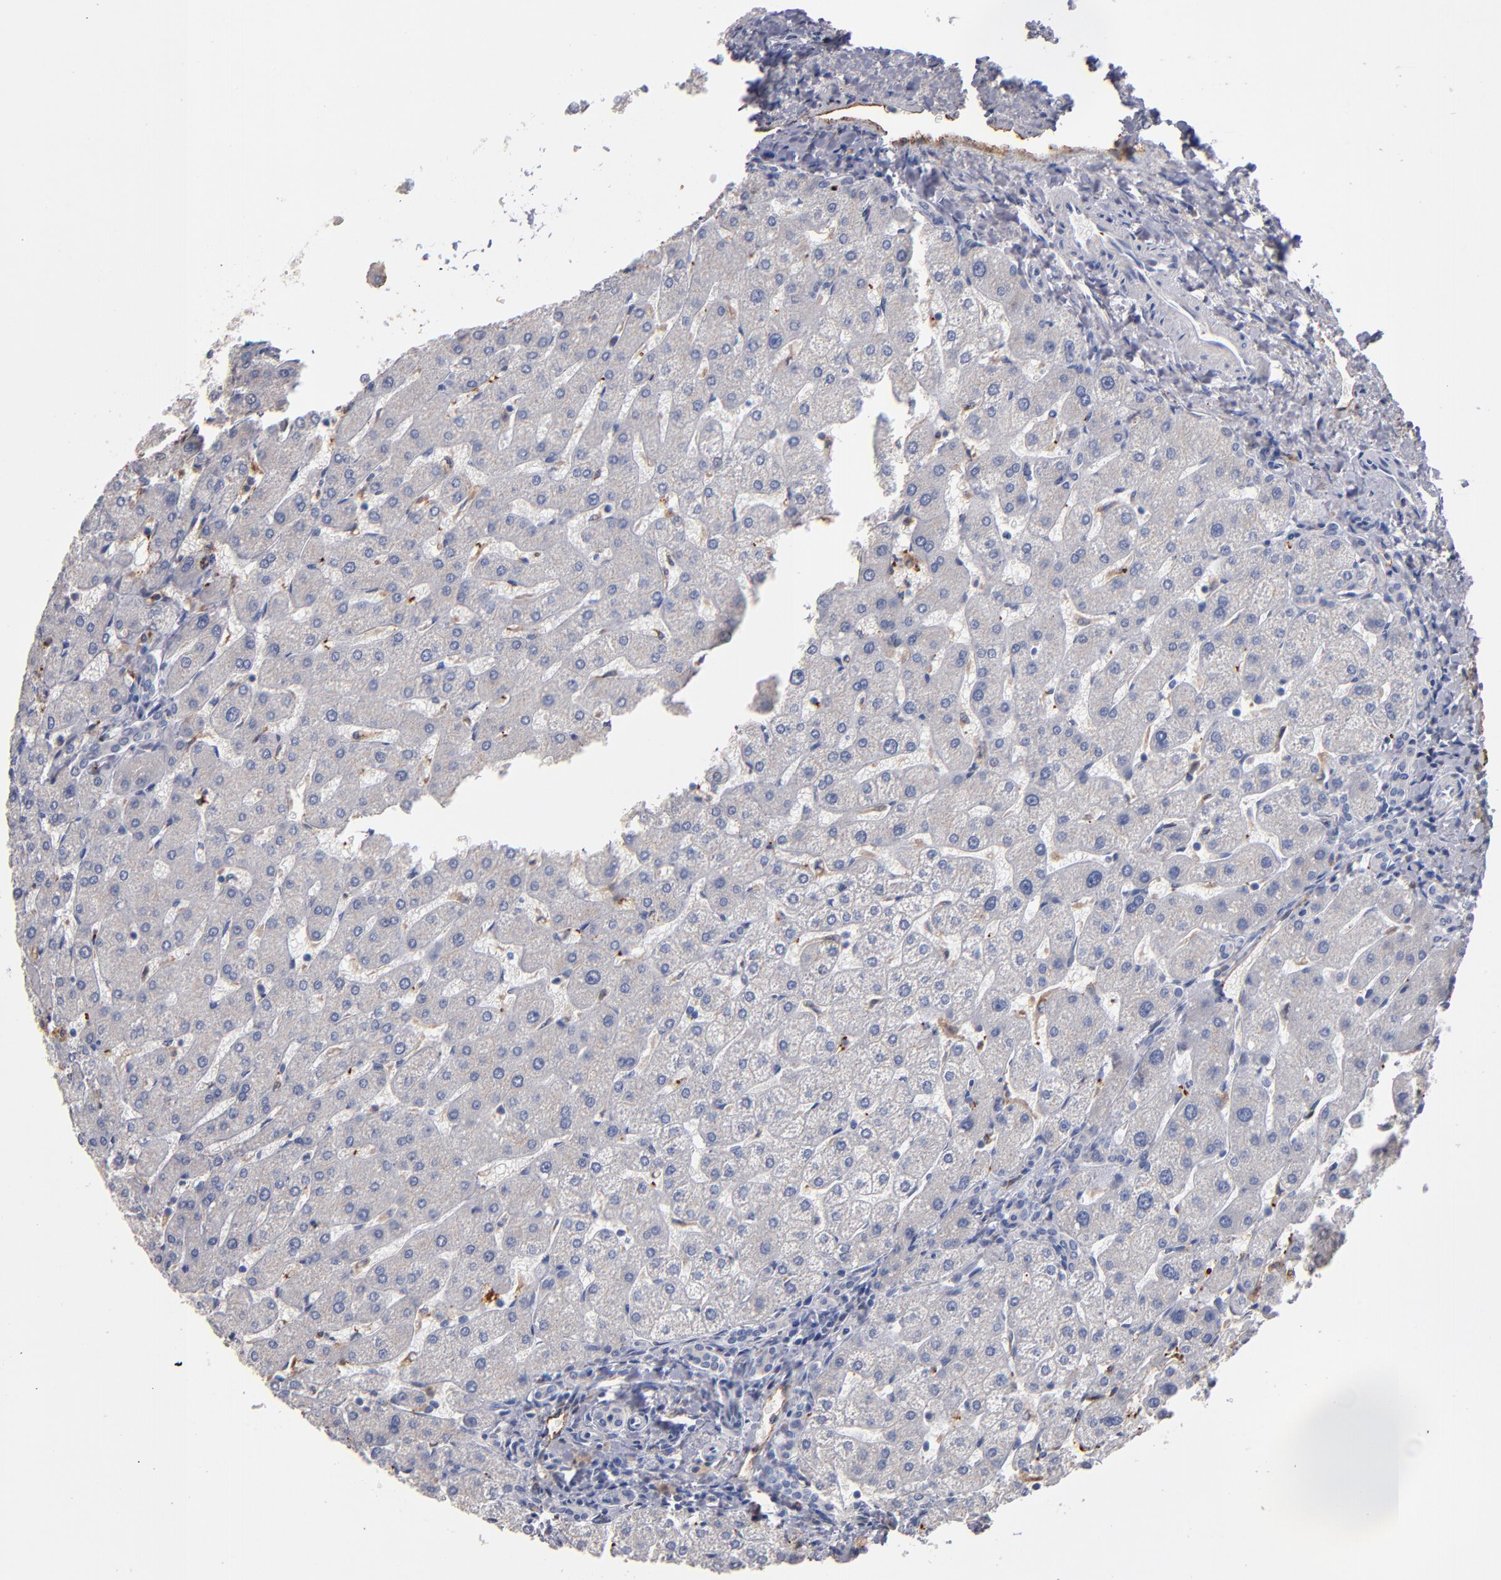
{"staining": {"intensity": "negative", "quantity": "none", "location": "none"}, "tissue": "liver", "cell_type": "Cholangiocytes", "image_type": "normal", "snomed": [{"axis": "morphology", "description": "Normal tissue, NOS"}, {"axis": "topography", "description": "Liver"}], "caption": "This photomicrograph is of unremarkable liver stained with immunohistochemistry (IHC) to label a protein in brown with the nuclei are counter-stained blue. There is no expression in cholangiocytes. Nuclei are stained in blue.", "gene": "SELP", "patient": {"sex": "male", "age": 67}}